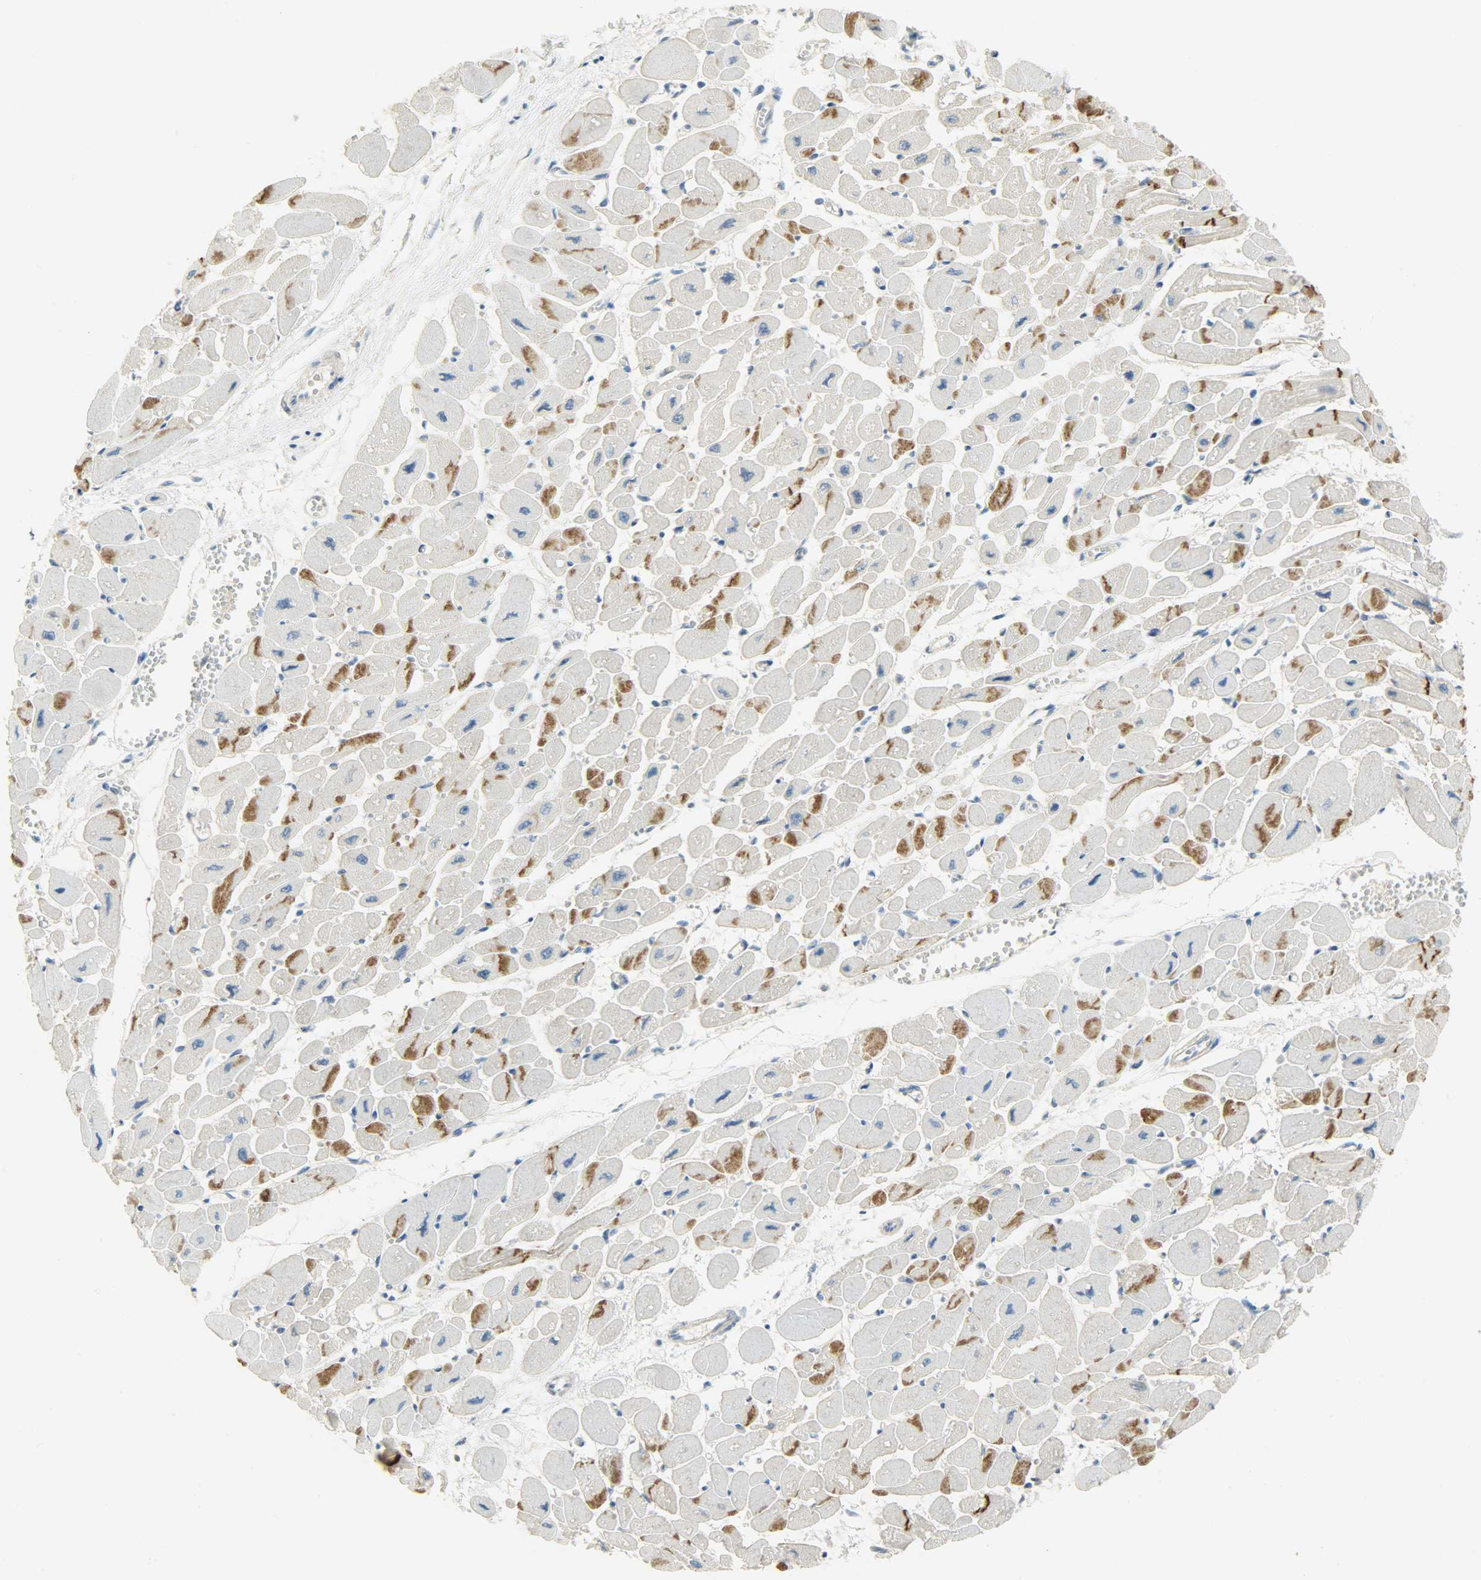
{"staining": {"intensity": "strong", "quantity": ">75%", "location": "cytoplasmic/membranous"}, "tissue": "heart muscle", "cell_type": "Cardiomyocytes", "image_type": "normal", "snomed": [{"axis": "morphology", "description": "Normal tissue, NOS"}, {"axis": "topography", "description": "Heart"}], "caption": "Heart muscle was stained to show a protein in brown. There is high levels of strong cytoplasmic/membranous staining in approximately >75% of cardiomyocytes.", "gene": "DSG2", "patient": {"sex": "female", "age": 54}}